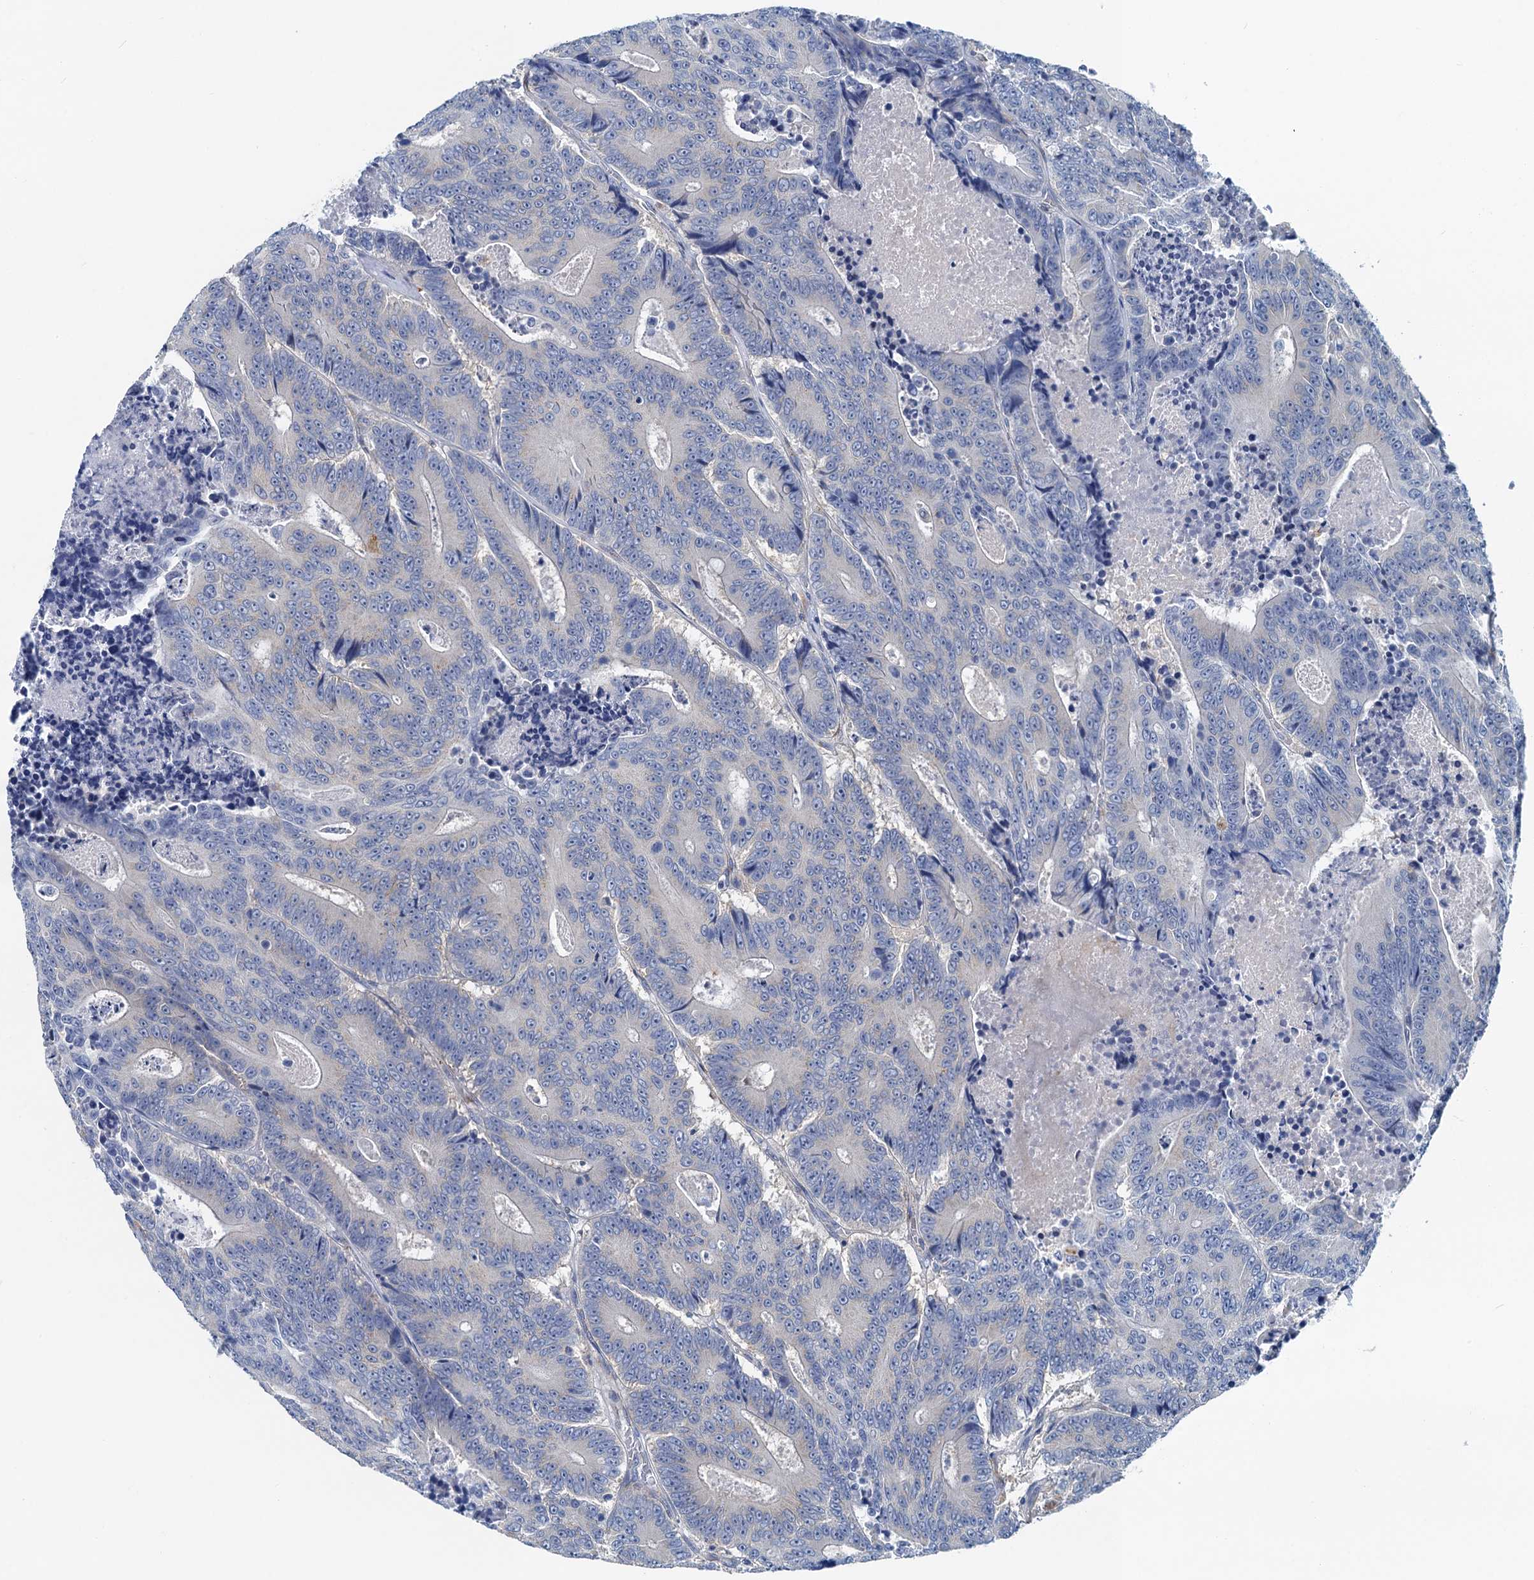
{"staining": {"intensity": "negative", "quantity": "none", "location": "none"}, "tissue": "colorectal cancer", "cell_type": "Tumor cells", "image_type": "cancer", "snomed": [{"axis": "morphology", "description": "Adenocarcinoma, NOS"}, {"axis": "topography", "description": "Colon"}], "caption": "Tumor cells are negative for protein expression in human colorectal adenocarcinoma. The staining is performed using DAB (3,3'-diaminobenzidine) brown chromogen with nuclei counter-stained in using hematoxylin.", "gene": "NBEA", "patient": {"sex": "male", "age": 83}}